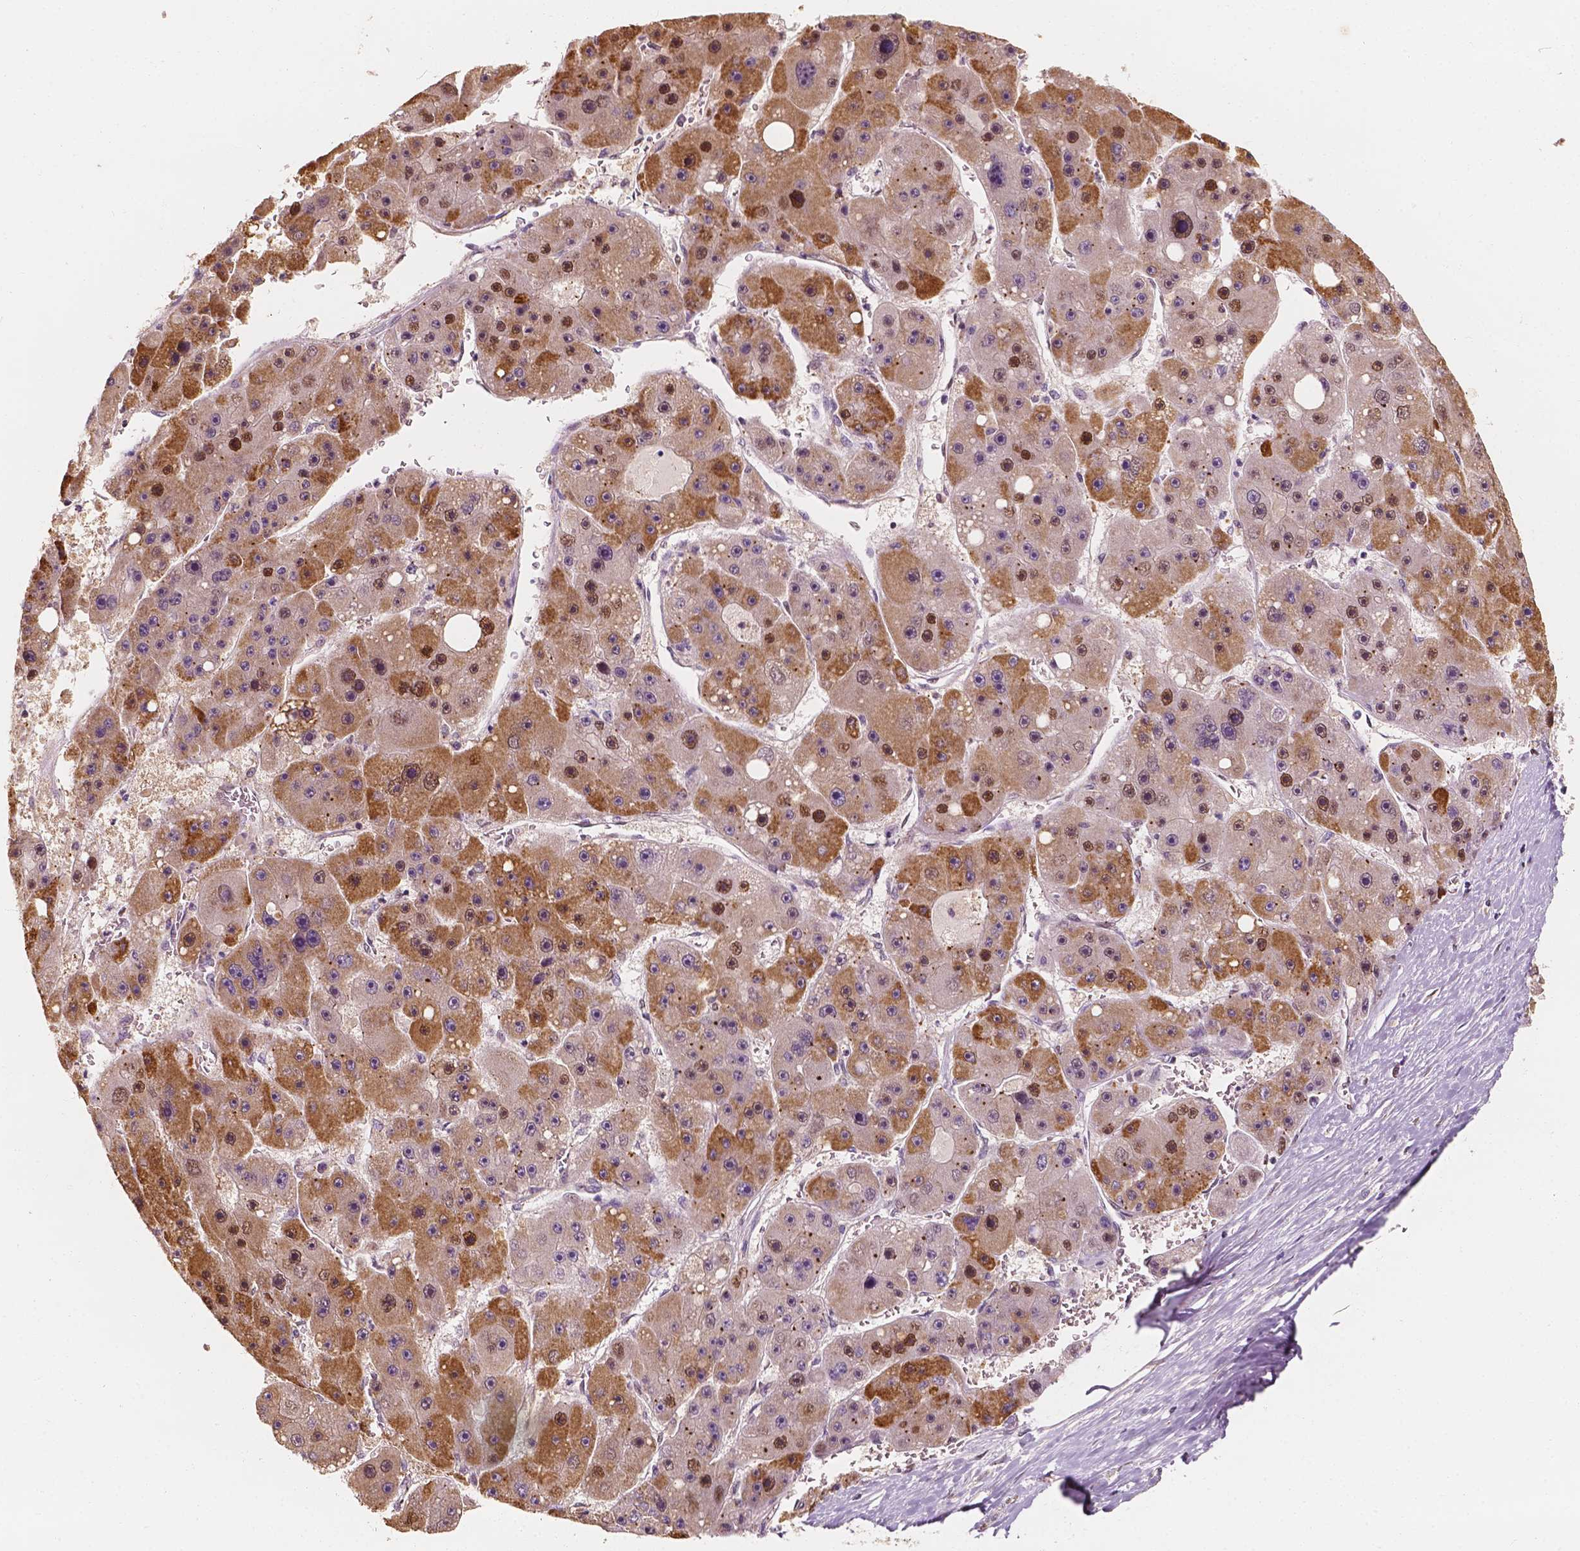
{"staining": {"intensity": "moderate", "quantity": "25%-75%", "location": "cytoplasmic/membranous,nuclear"}, "tissue": "liver cancer", "cell_type": "Tumor cells", "image_type": "cancer", "snomed": [{"axis": "morphology", "description": "Carcinoma, Hepatocellular, NOS"}, {"axis": "topography", "description": "Liver"}], "caption": "Immunohistochemistry (IHC) micrograph of hepatocellular carcinoma (liver) stained for a protein (brown), which shows medium levels of moderate cytoplasmic/membranous and nuclear positivity in about 25%-75% of tumor cells.", "gene": "TBC1D17", "patient": {"sex": "female", "age": 61}}